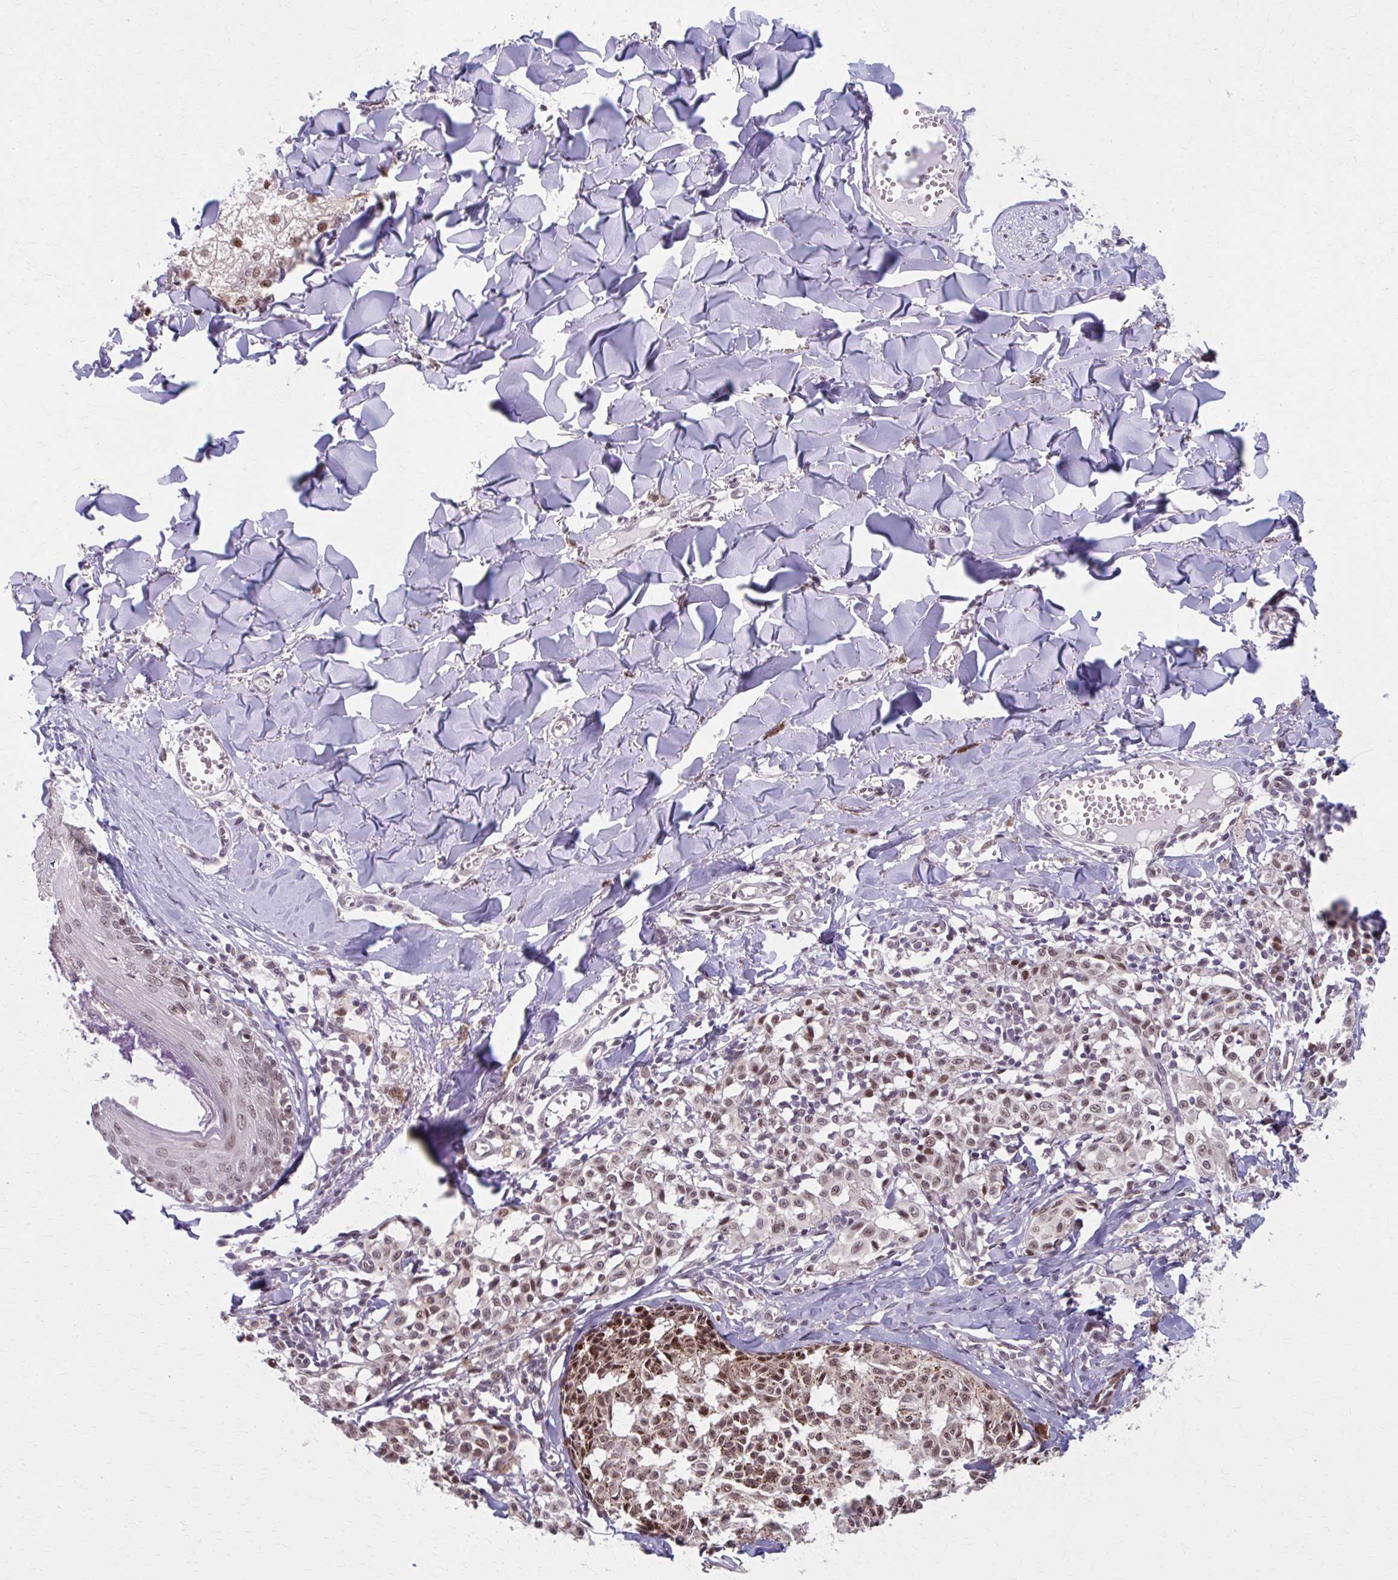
{"staining": {"intensity": "weak", "quantity": ">75%", "location": "nuclear"}, "tissue": "melanoma", "cell_type": "Tumor cells", "image_type": "cancer", "snomed": [{"axis": "morphology", "description": "Malignant melanoma, NOS"}, {"axis": "topography", "description": "Skin"}], "caption": "Weak nuclear protein expression is appreciated in approximately >75% of tumor cells in melanoma. (IHC, brightfield microscopy, high magnification).", "gene": "SETBP1", "patient": {"sex": "female", "age": 43}}